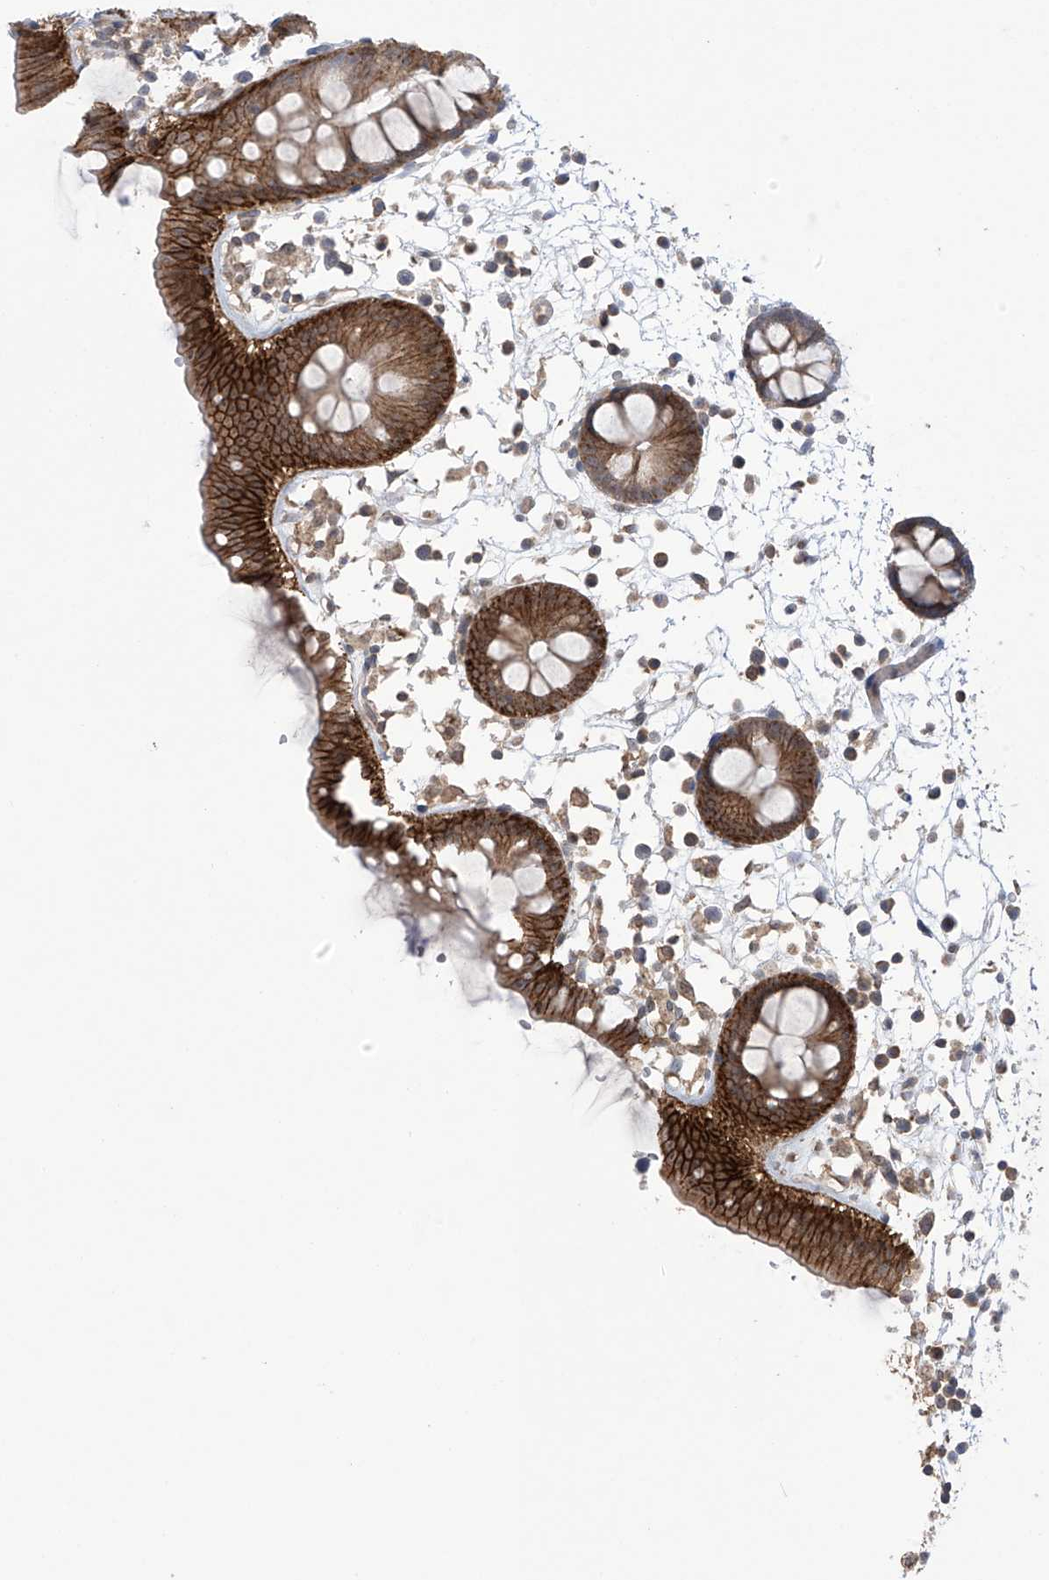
{"staining": {"intensity": "weak", "quantity": "25%-75%", "location": "cytoplasmic/membranous"}, "tissue": "colon", "cell_type": "Endothelial cells", "image_type": "normal", "snomed": [{"axis": "morphology", "description": "Normal tissue, NOS"}, {"axis": "topography", "description": "Colon"}], "caption": "Normal colon displays weak cytoplasmic/membranous staining in about 25%-75% of endothelial cells, visualized by immunohistochemistry.", "gene": "KIAA1522", "patient": {"sex": "male", "age": 56}}